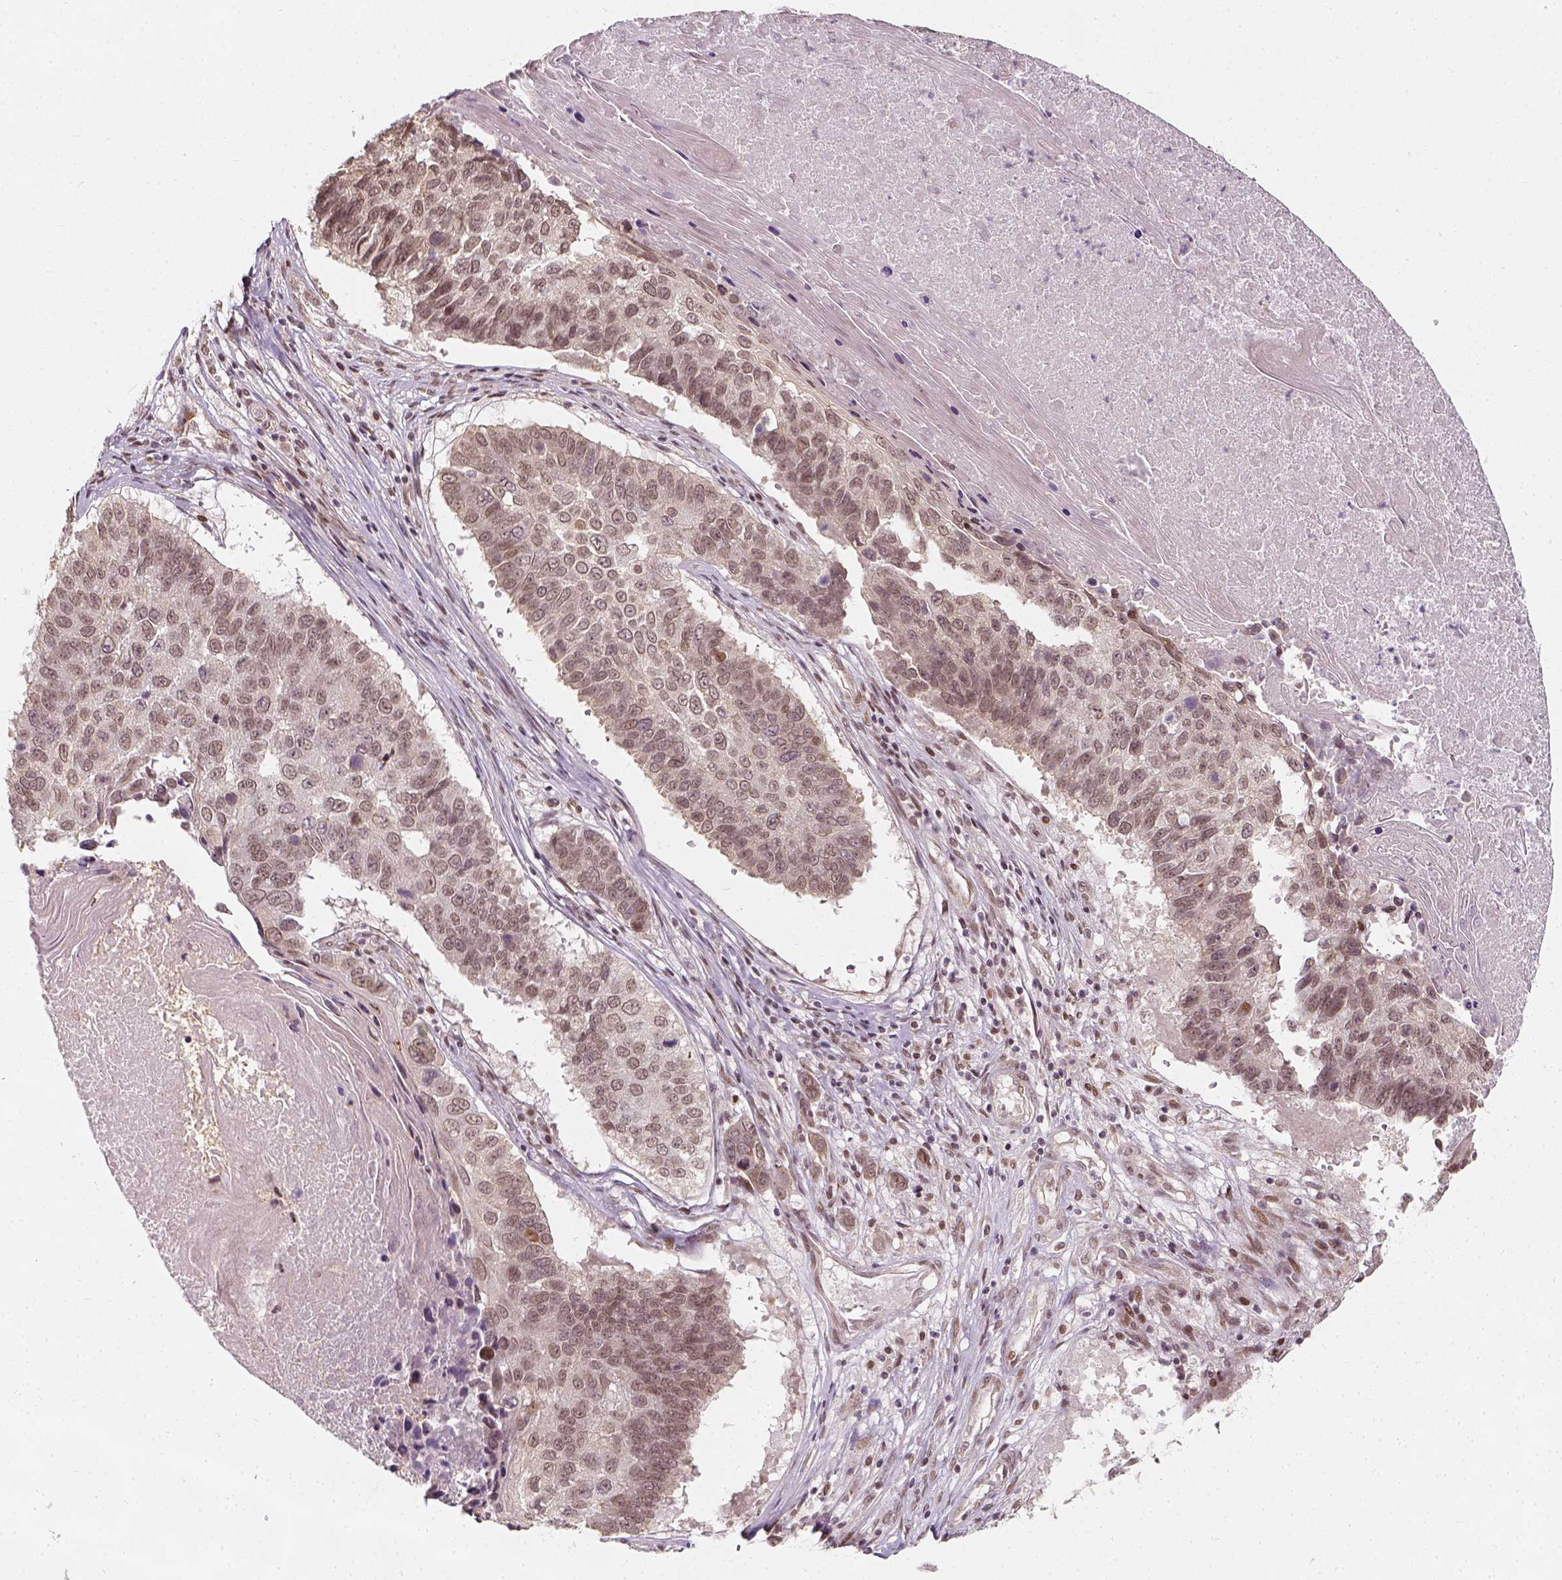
{"staining": {"intensity": "weak", "quantity": ">75%", "location": "nuclear"}, "tissue": "lung cancer", "cell_type": "Tumor cells", "image_type": "cancer", "snomed": [{"axis": "morphology", "description": "Squamous cell carcinoma, NOS"}, {"axis": "topography", "description": "Lung"}], "caption": "Human squamous cell carcinoma (lung) stained with a brown dye reveals weak nuclear positive positivity in approximately >75% of tumor cells.", "gene": "ZMAT3", "patient": {"sex": "male", "age": 73}}